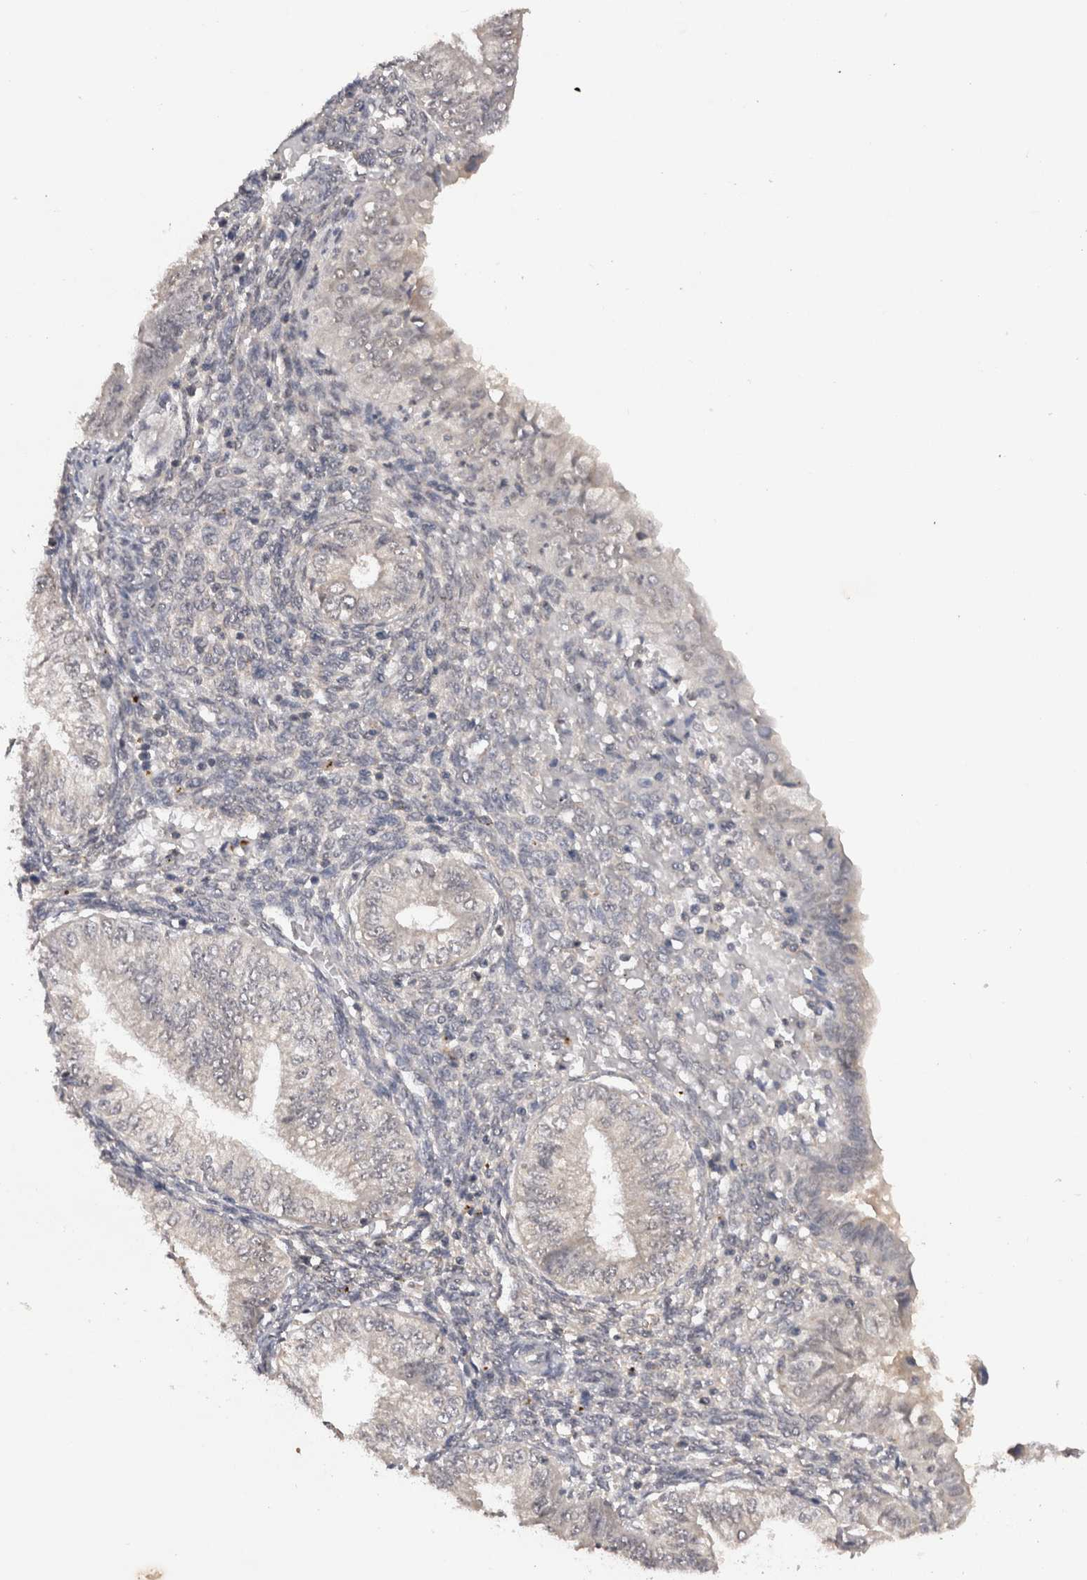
{"staining": {"intensity": "negative", "quantity": "none", "location": "none"}, "tissue": "endometrial cancer", "cell_type": "Tumor cells", "image_type": "cancer", "snomed": [{"axis": "morphology", "description": "Normal tissue, NOS"}, {"axis": "morphology", "description": "Adenocarcinoma, NOS"}, {"axis": "topography", "description": "Endometrium"}], "caption": "An immunohistochemistry (IHC) histopathology image of endometrial adenocarcinoma is shown. There is no staining in tumor cells of endometrial adenocarcinoma.", "gene": "RASSF3", "patient": {"sex": "female", "age": 53}}